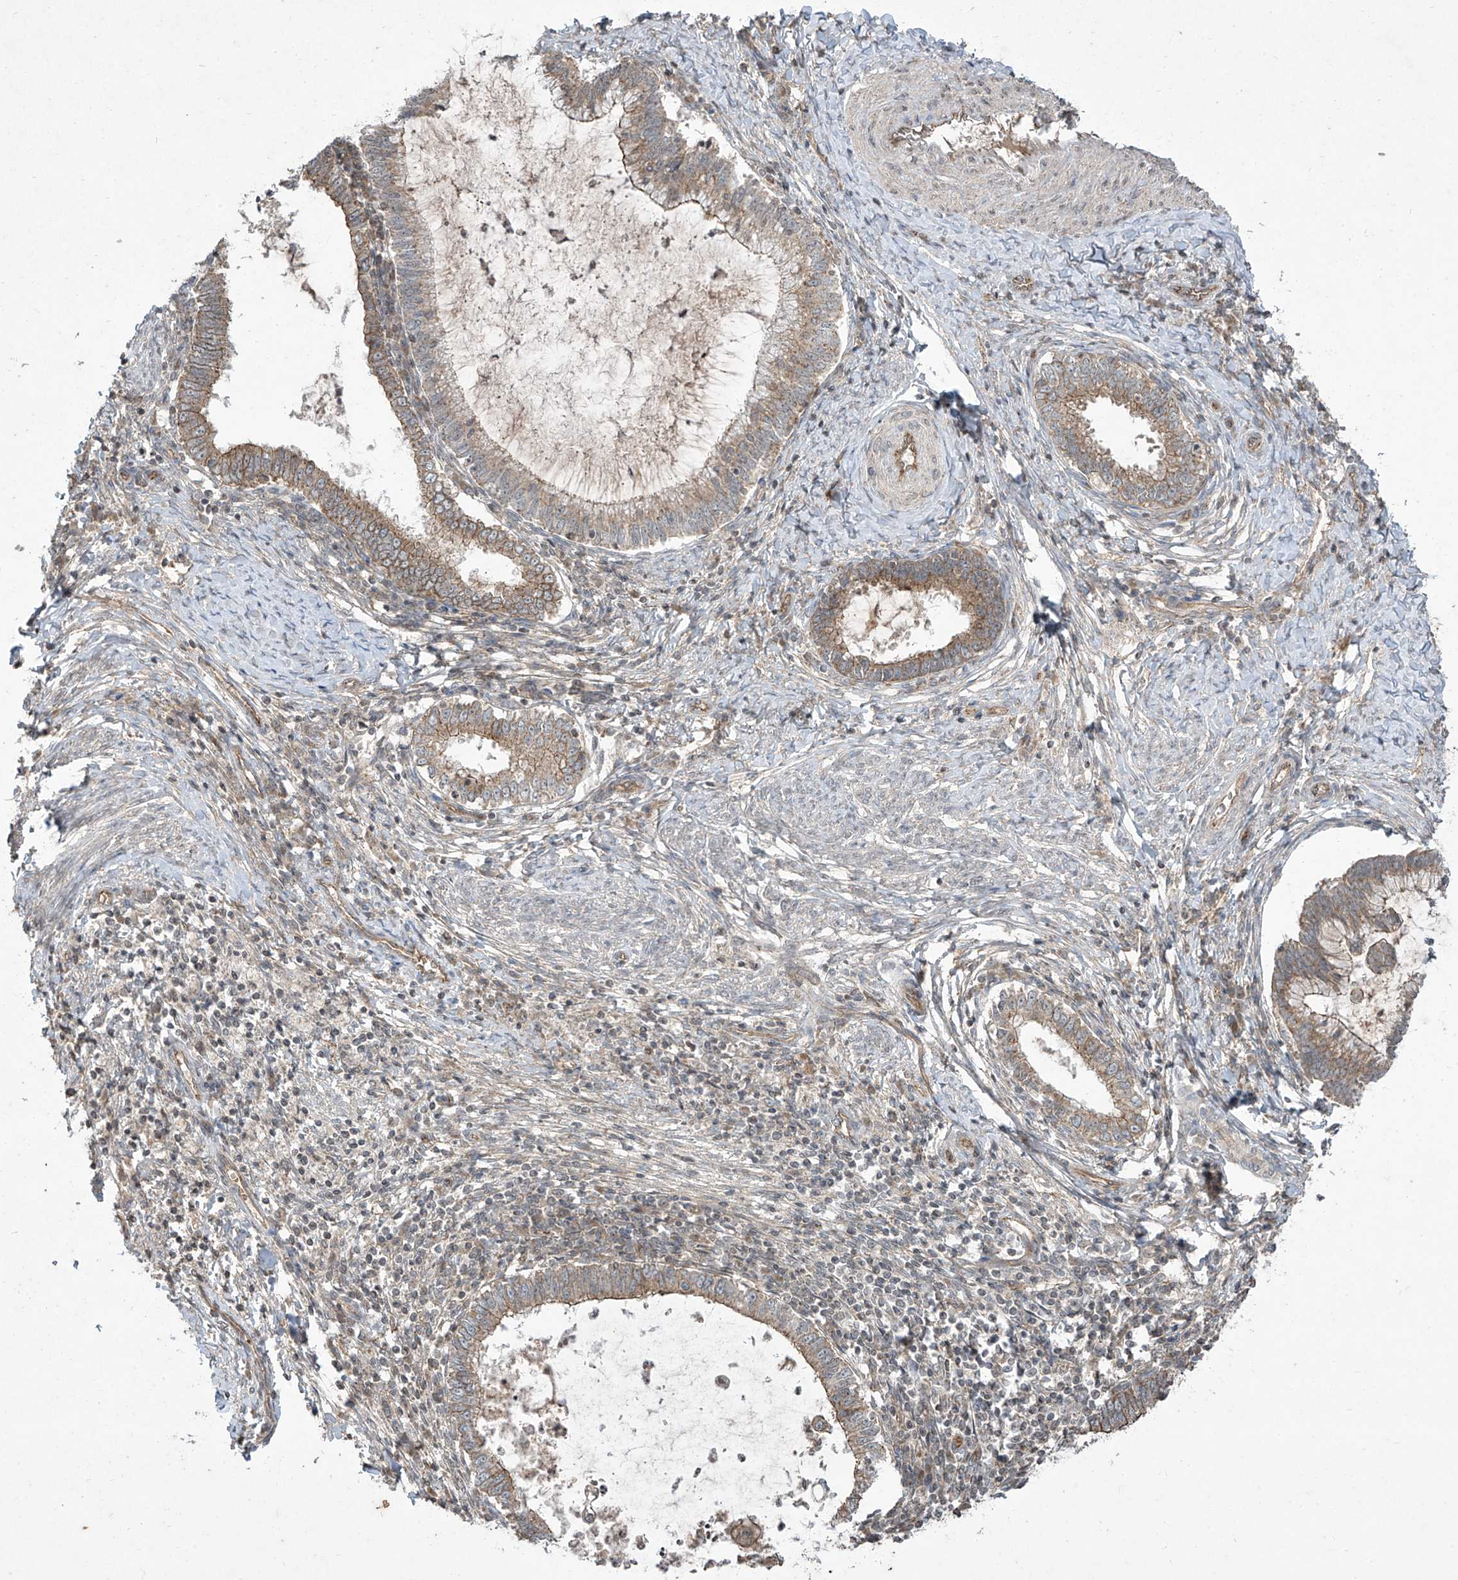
{"staining": {"intensity": "moderate", "quantity": ">75%", "location": "cytoplasmic/membranous"}, "tissue": "cervical cancer", "cell_type": "Tumor cells", "image_type": "cancer", "snomed": [{"axis": "morphology", "description": "Adenocarcinoma, NOS"}, {"axis": "topography", "description": "Cervix"}], "caption": "DAB (3,3'-diaminobenzidine) immunohistochemical staining of human cervical cancer demonstrates moderate cytoplasmic/membranous protein positivity in about >75% of tumor cells.", "gene": "MATN2", "patient": {"sex": "female", "age": 36}}